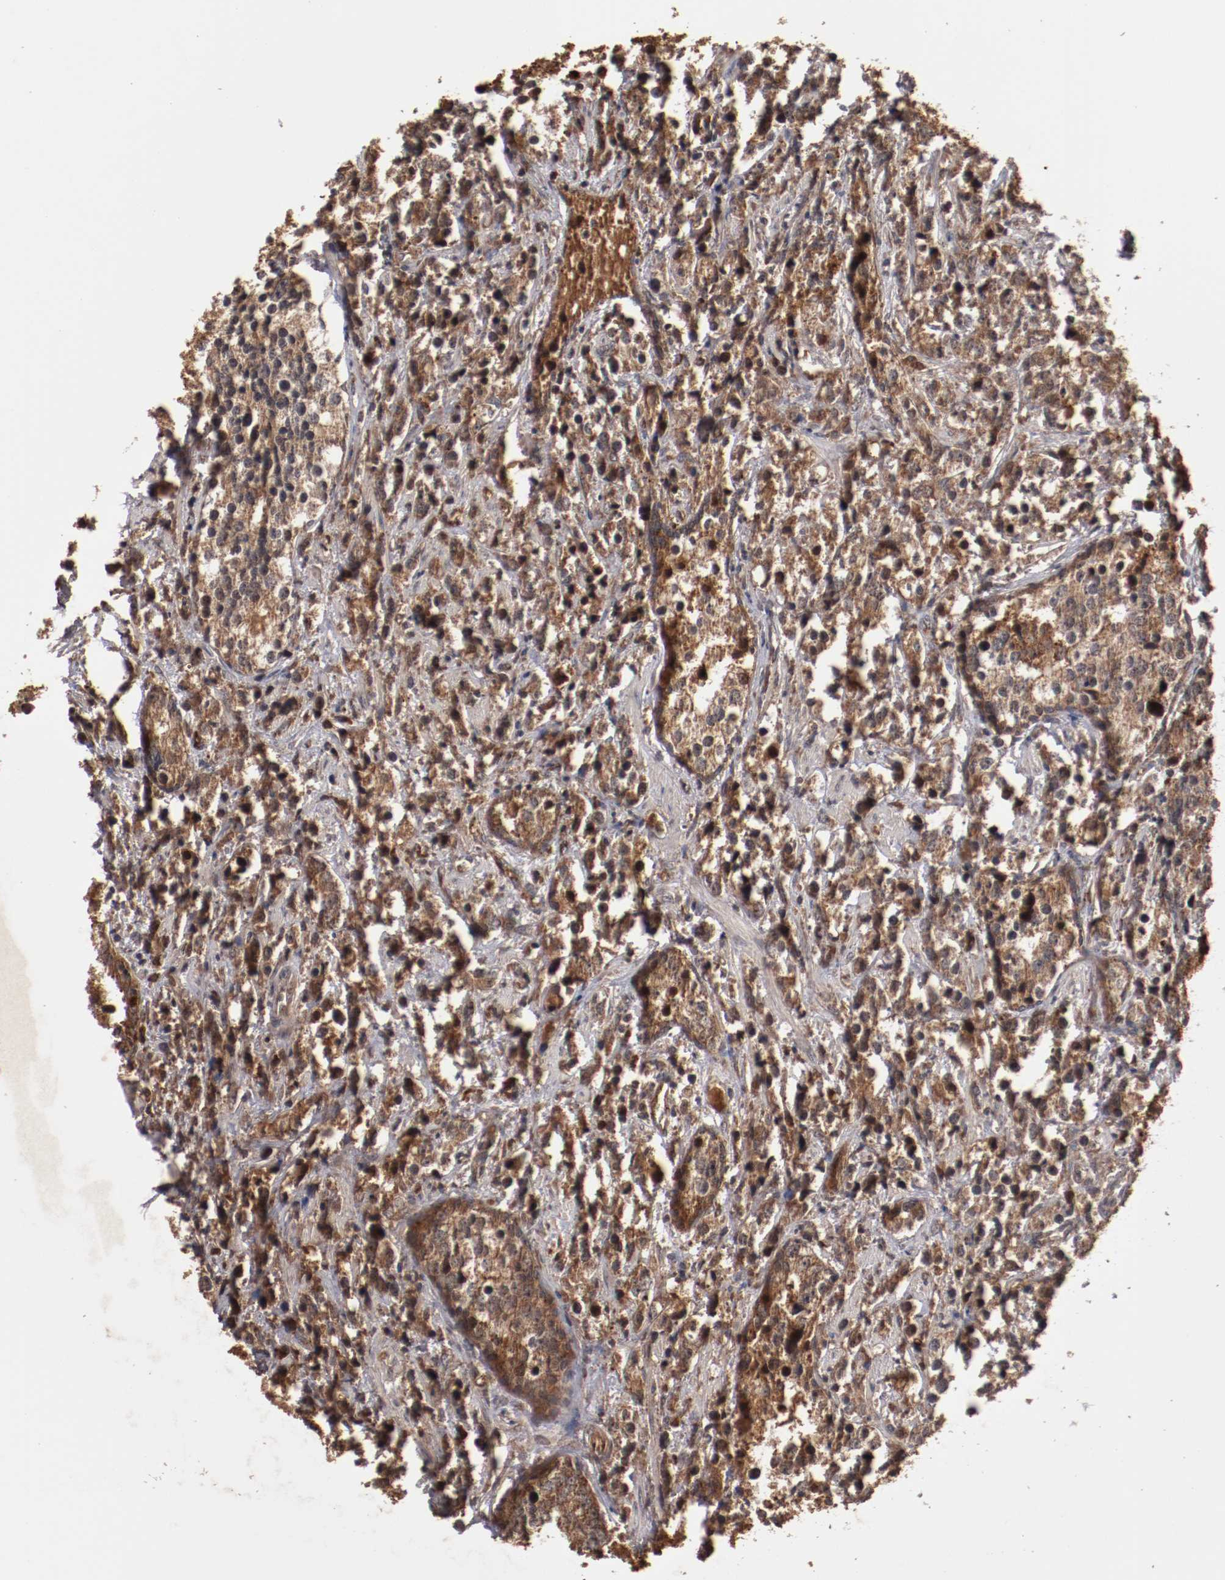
{"staining": {"intensity": "strong", "quantity": ">75%", "location": "cytoplasmic/membranous"}, "tissue": "prostate cancer", "cell_type": "Tumor cells", "image_type": "cancer", "snomed": [{"axis": "morphology", "description": "Adenocarcinoma, High grade"}, {"axis": "topography", "description": "Prostate"}], "caption": "IHC image of prostate adenocarcinoma (high-grade) stained for a protein (brown), which shows high levels of strong cytoplasmic/membranous expression in approximately >75% of tumor cells.", "gene": "TENM1", "patient": {"sex": "male", "age": 71}}